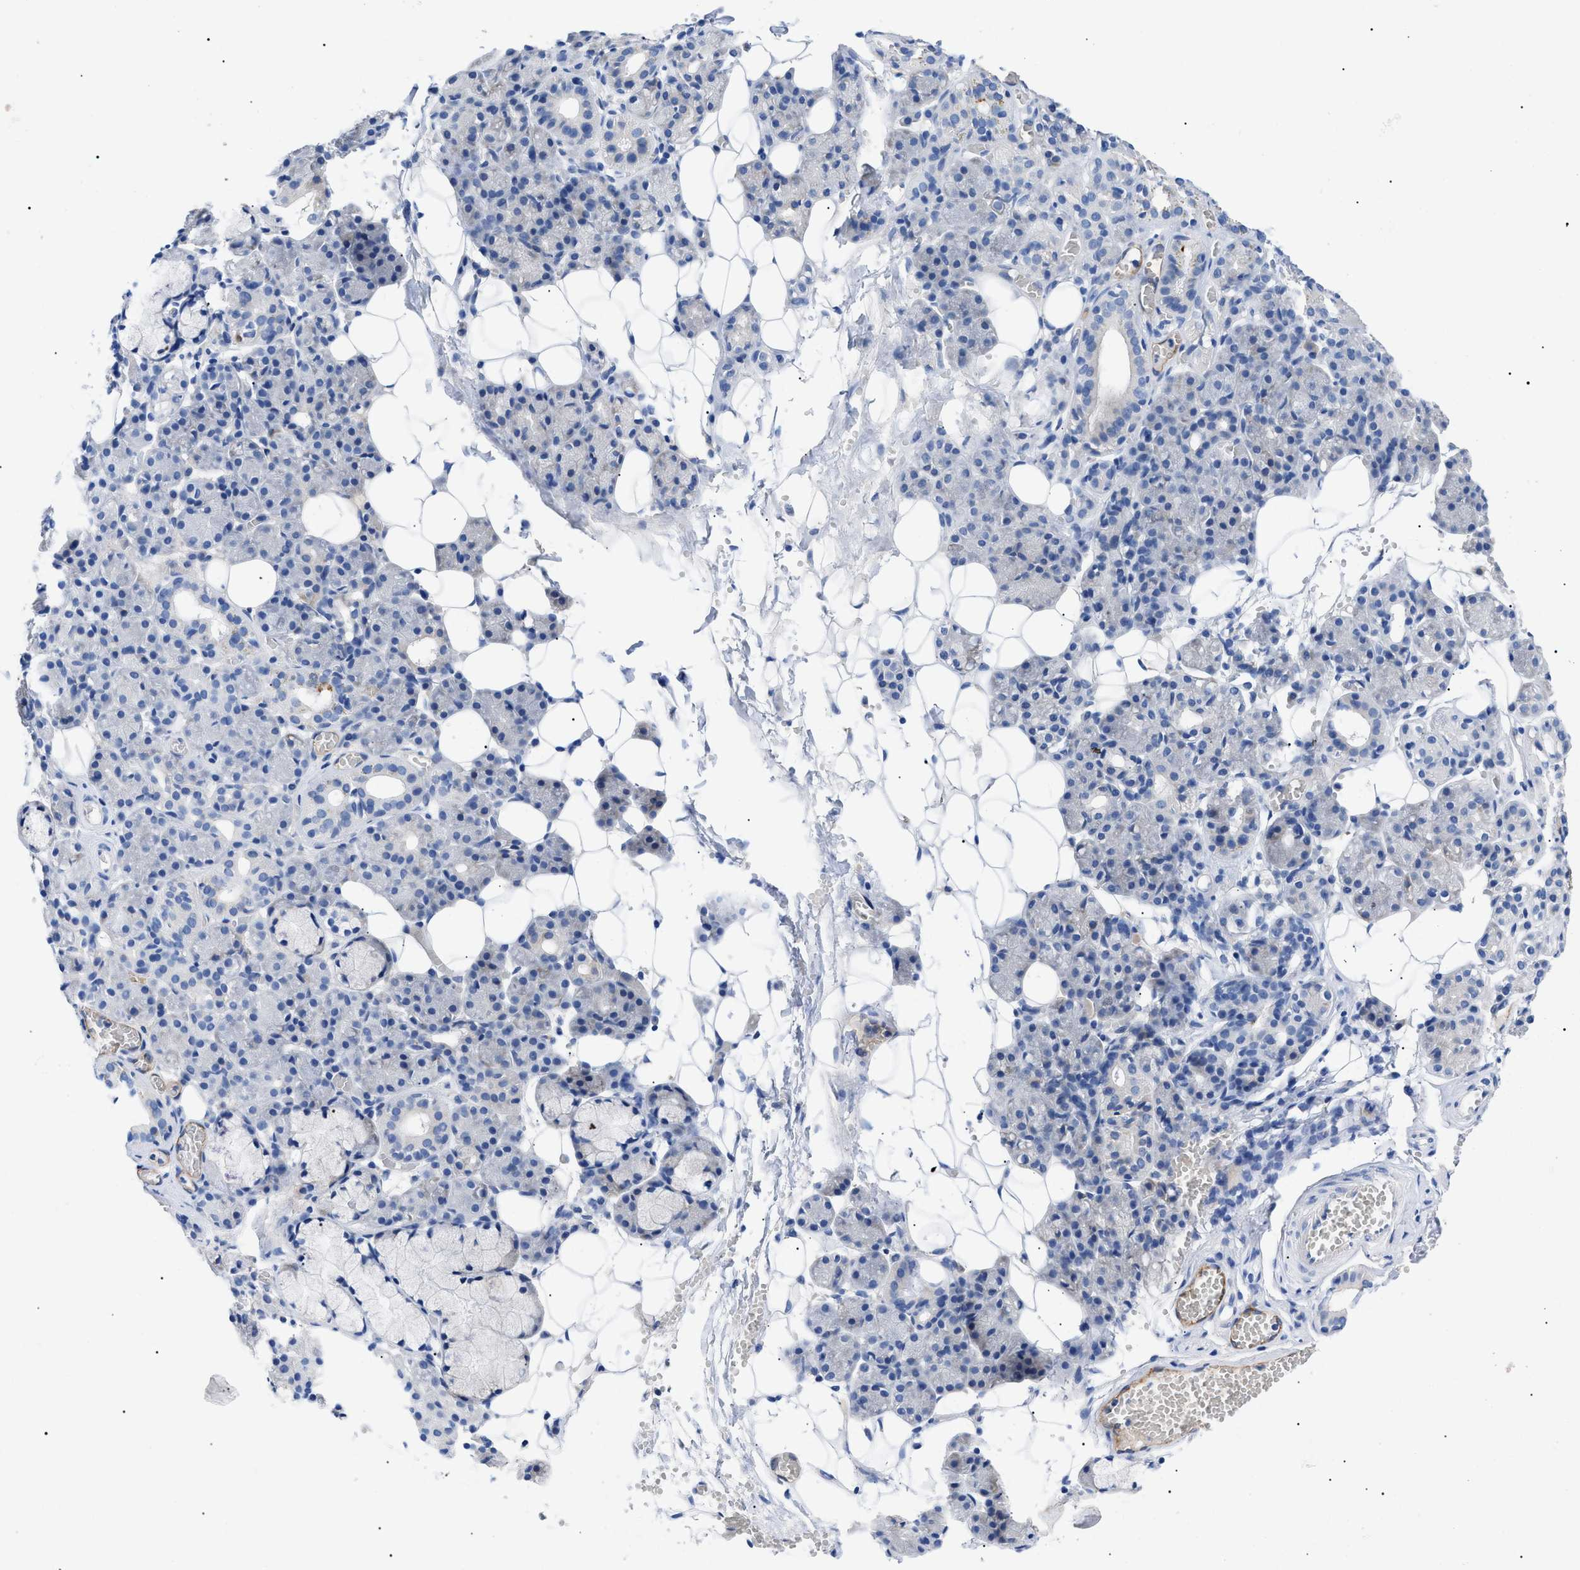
{"staining": {"intensity": "negative", "quantity": "none", "location": "none"}, "tissue": "salivary gland", "cell_type": "Glandular cells", "image_type": "normal", "snomed": [{"axis": "morphology", "description": "Normal tissue, NOS"}, {"axis": "topography", "description": "Salivary gland"}], "caption": "Glandular cells show no significant staining in normal salivary gland. Nuclei are stained in blue.", "gene": "ACKR1", "patient": {"sex": "male", "age": 63}}